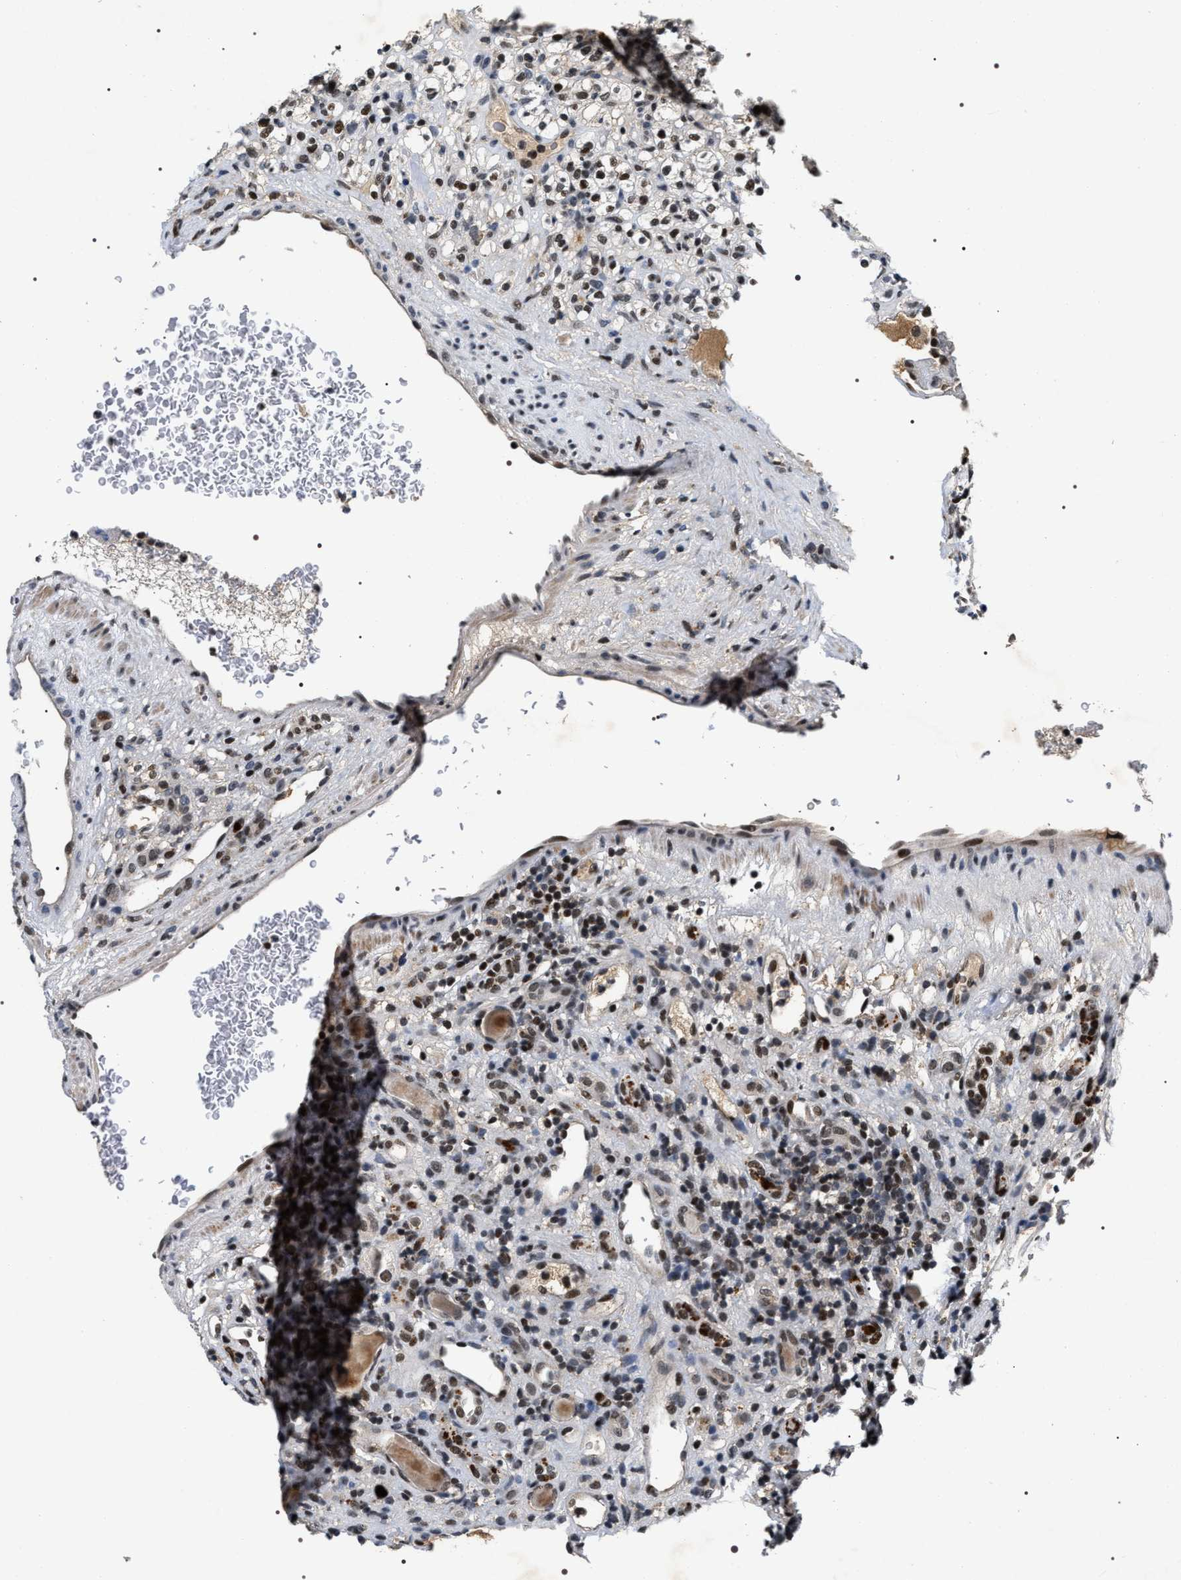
{"staining": {"intensity": "strong", "quantity": ">75%", "location": "nuclear"}, "tissue": "renal cancer", "cell_type": "Tumor cells", "image_type": "cancer", "snomed": [{"axis": "morphology", "description": "Normal tissue, NOS"}, {"axis": "morphology", "description": "Adenocarcinoma, NOS"}, {"axis": "topography", "description": "Kidney"}], "caption": "High-magnification brightfield microscopy of renal cancer (adenocarcinoma) stained with DAB (3,3'-diaminobenzidine) (brown) and counterstained with hematoxylin (blue). tumor cells exhibit strong nuclear staining is present in approximately>75% of cells.", "gene": "C7orf25", "patient": {"sex": "female", "age": 72}}